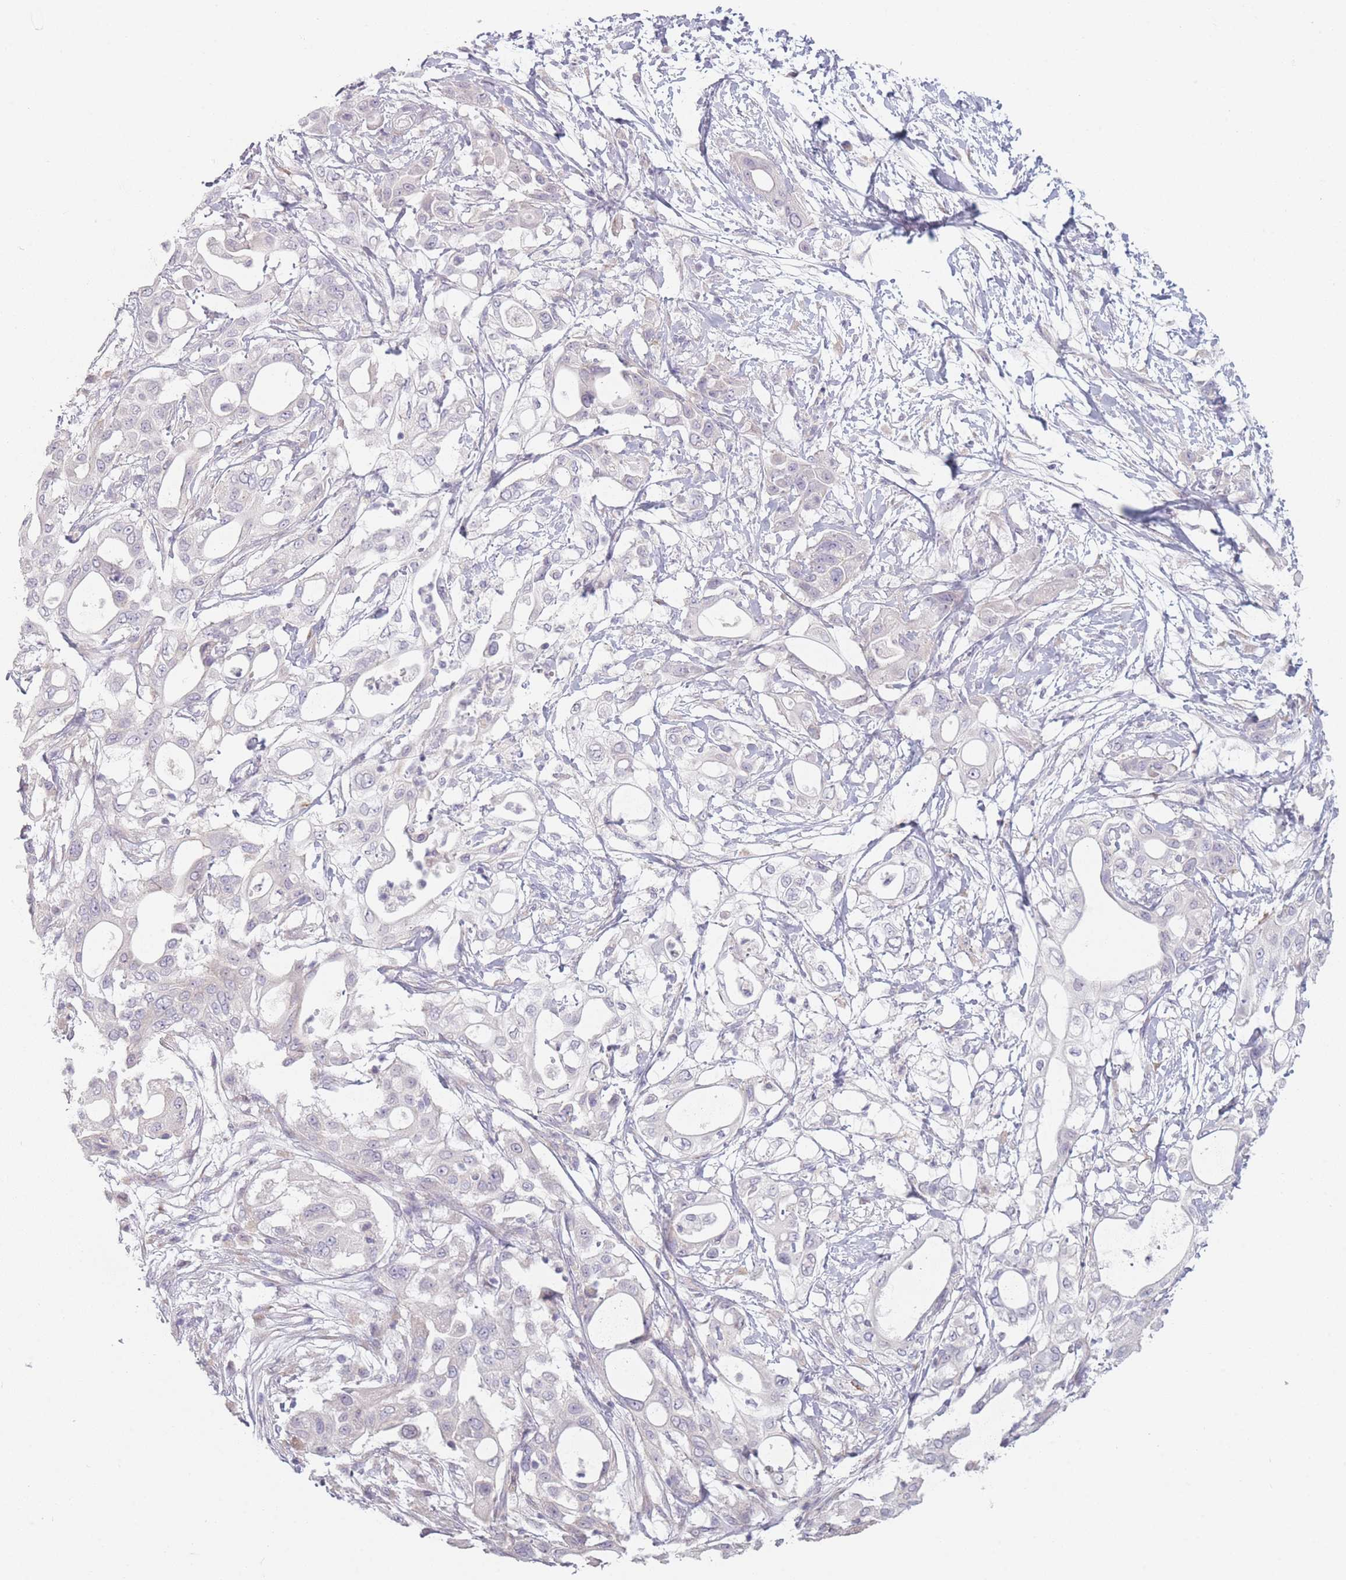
{"staining": {"intensity": "negative", "quantity": "none", "location": "none"}, "tissue": "pancreatic cancer", "cell_type": "Tumor cells", "image_type": "cancer", "snomed": [{"axis": "morphology", "description": "Adenocarcinoma, NOS"}, {"axis": "topography", "description": "Pancreas"}], "caption": "DAB immunohistochemical staining of pancreatic adenocarcinoma displays no significant positivity in tumor cells.", "gene": "RASL10B", "patient": {"sex": "male", "age": 68}}